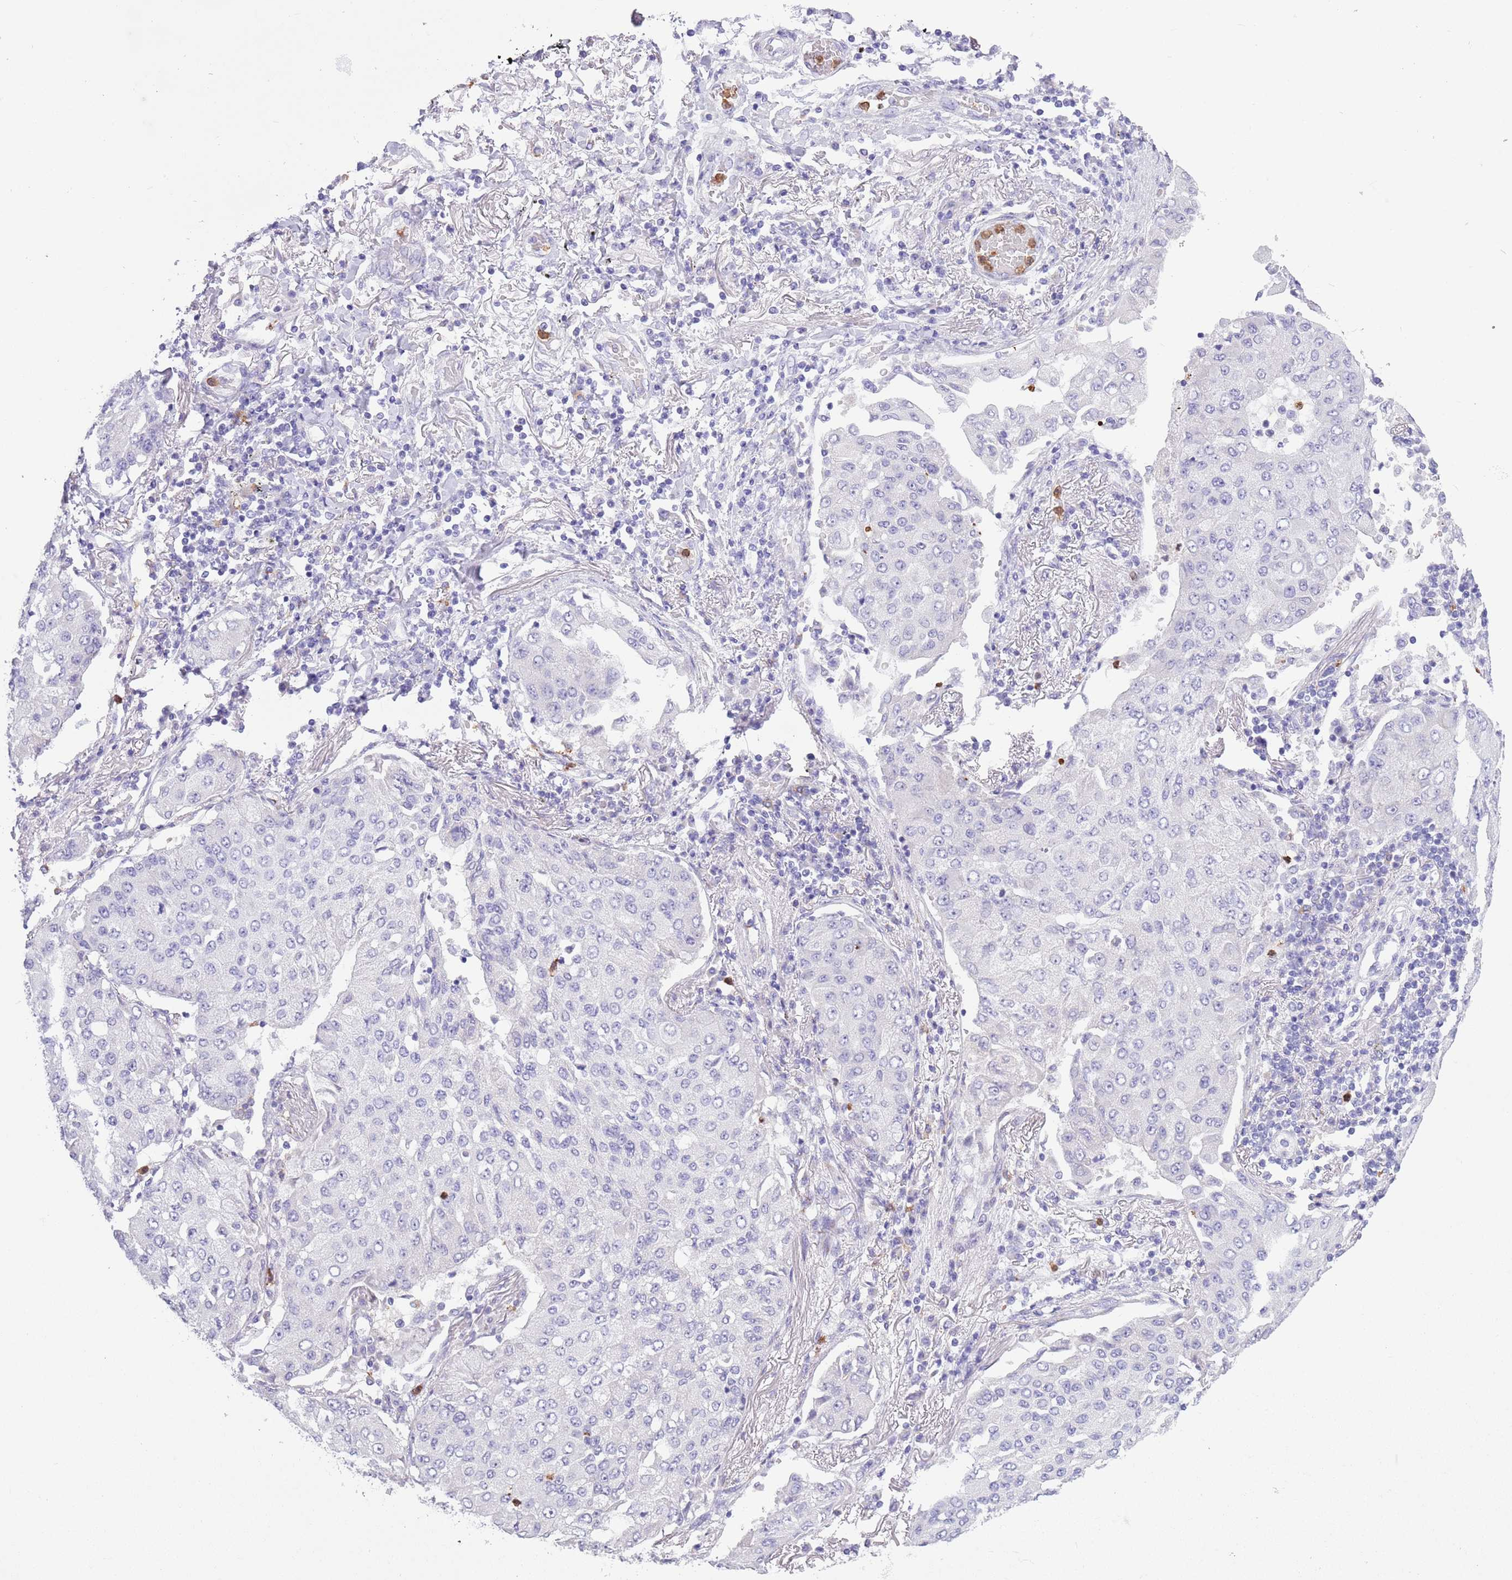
{"staining": {"intensity": "negative", "quantity": "none", "location": "none"}, "tissue": "lung cancer", "cell_type": "Tumor cells", "image_type": "cancer", "snomed": [{"axis": "morphology", "description": "Squamous cell carcinoma, NOS"}, {"axis": "topography", "description": "Lung"}], "caption": "IHC of human lung cancer shows no positivity in tumor cells.", "gene": "ZFP2", "patient": {"sex": "male", "age": 74}}